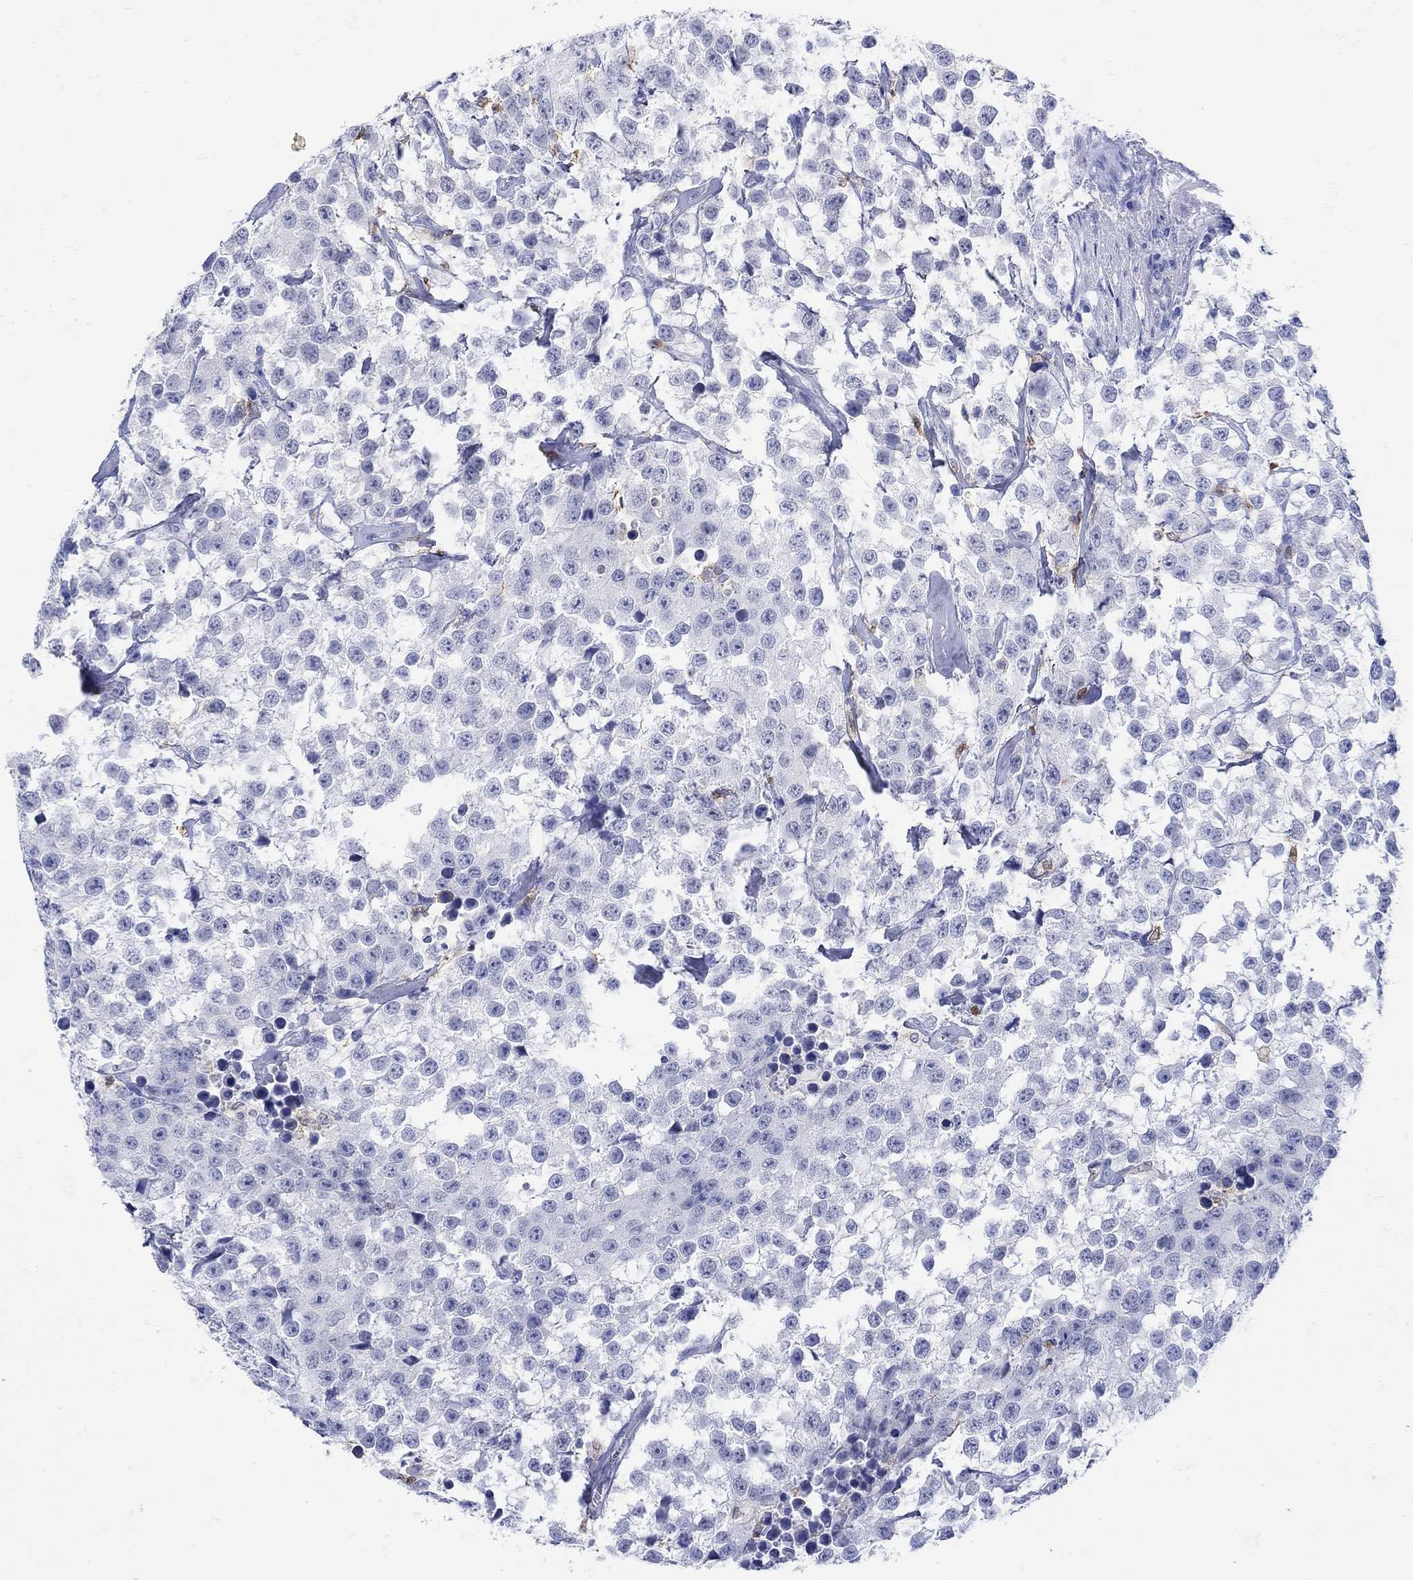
{"staining": {"intensity": "negative", "quantity": "none", "location": "none"}, "tissue": "testis cancer", "cell_type": "Tumor cells", "image_type": "cancer", "snomed": [{"axis": "morphology", "description": "Seminoma, NOS"}, {"axis": "topography", "description": "Testis"}], "caption": "Immunohistochemical staining of testis cancer (seminoma) exhibits no significant positivity in tumor cells.", "gene": "LINGO3", "patient": {"sex": "male", "age": 59}}